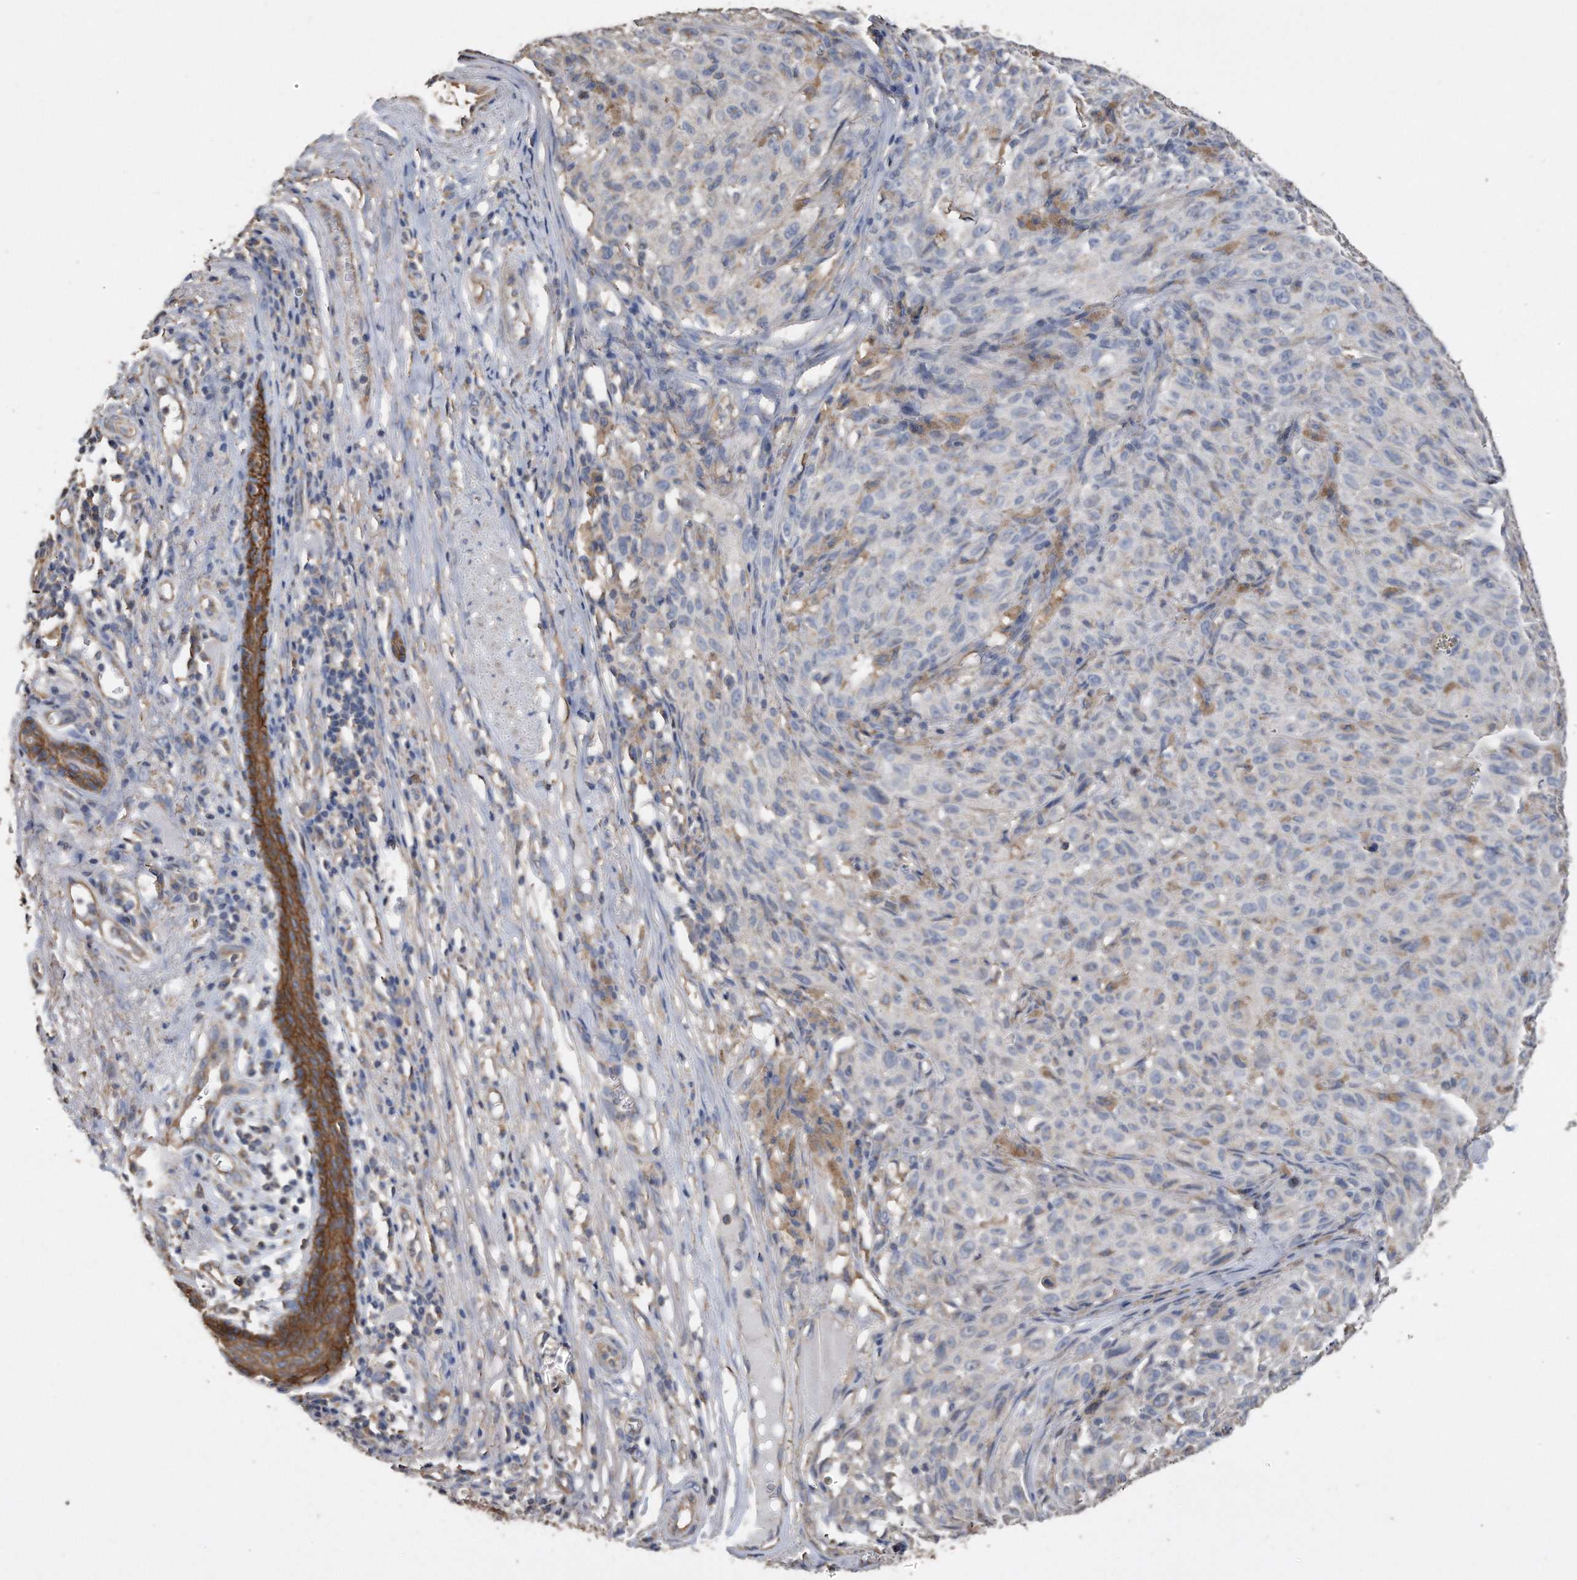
{"staining": {"intensity": "negative", "quantity": "none", "location": "none"}, "tissue": "melanoma", "cell_type": "Tumor cells", "image_type": "cancer", "snomed": [{"axis": "morphology", "description": "Malignant melanoma, NOS"}, {"axis": "topography", "description": "Skin"}], "caption": "A high-resolution photomicrograph shows immunohistochemistry (IHC) staining of malignant melanoma, which reveals no significant positivity in tumor cells.", "gene": "CDCP1", "patient": {"sex": "female", "age": 82}}